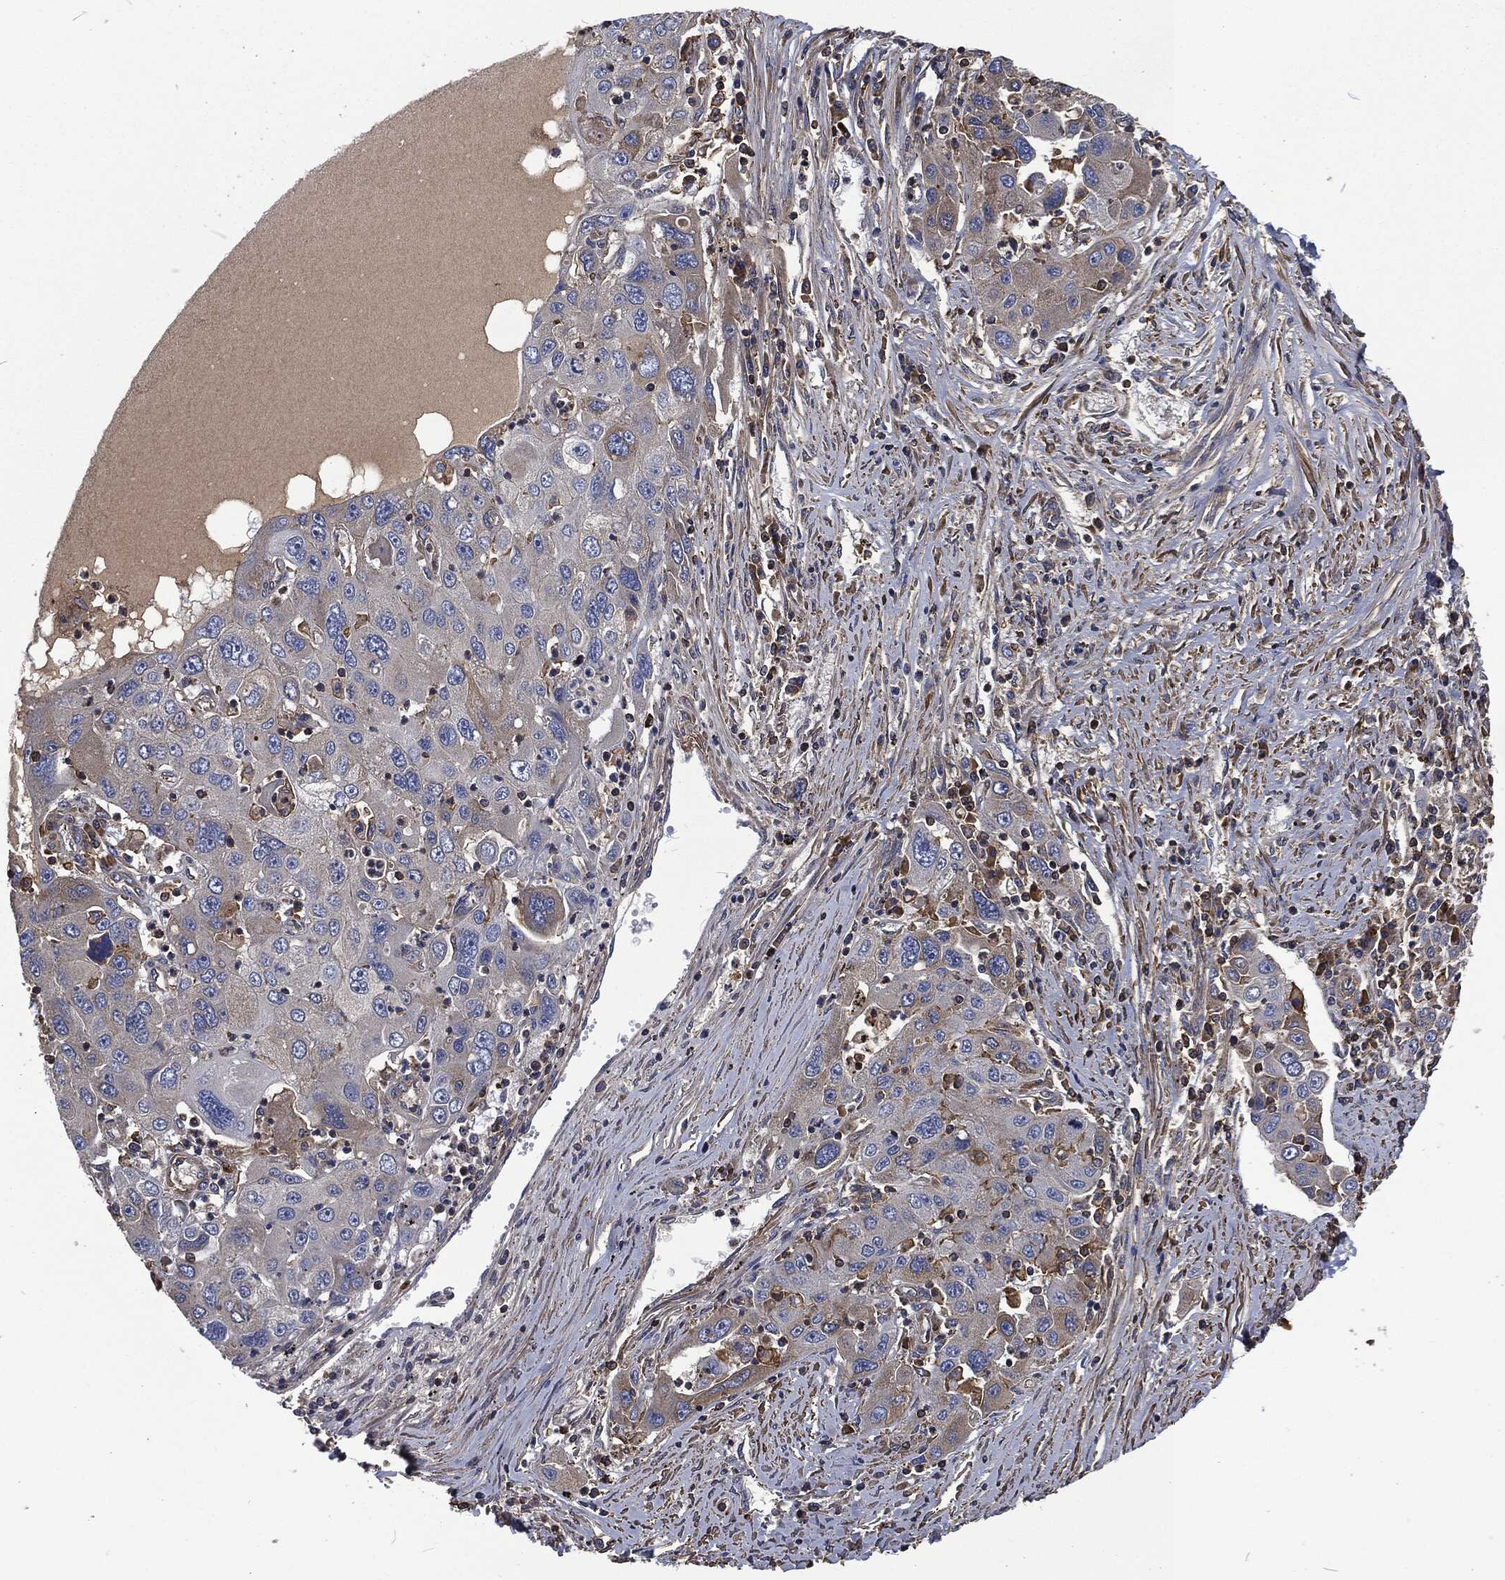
{"staining": {"intensity": "weak", "quantity": "<25%", "location": "cytoplasmic/membranous"}, "tissue": "stomach cancer", "cell_type": "Tumor cells", "image_type": "cancer", "snomed": [{"axis": "morphology", "description": "Adenocarcinoma, NOS"}, {"axis": "topography", "description": "Stomach"}], "caption": "The micrograph displays no staining of tumor cells in stomach cancer. The staining was performed using DAB (3,3'-diaminobenzidine) to visualize the protein expression in brown, while the nuclei were stained in blue with hematoxylin (Magnification: 20x).", "gene": "LGALS9", "patient": {"sex": "male", "age": 56}}